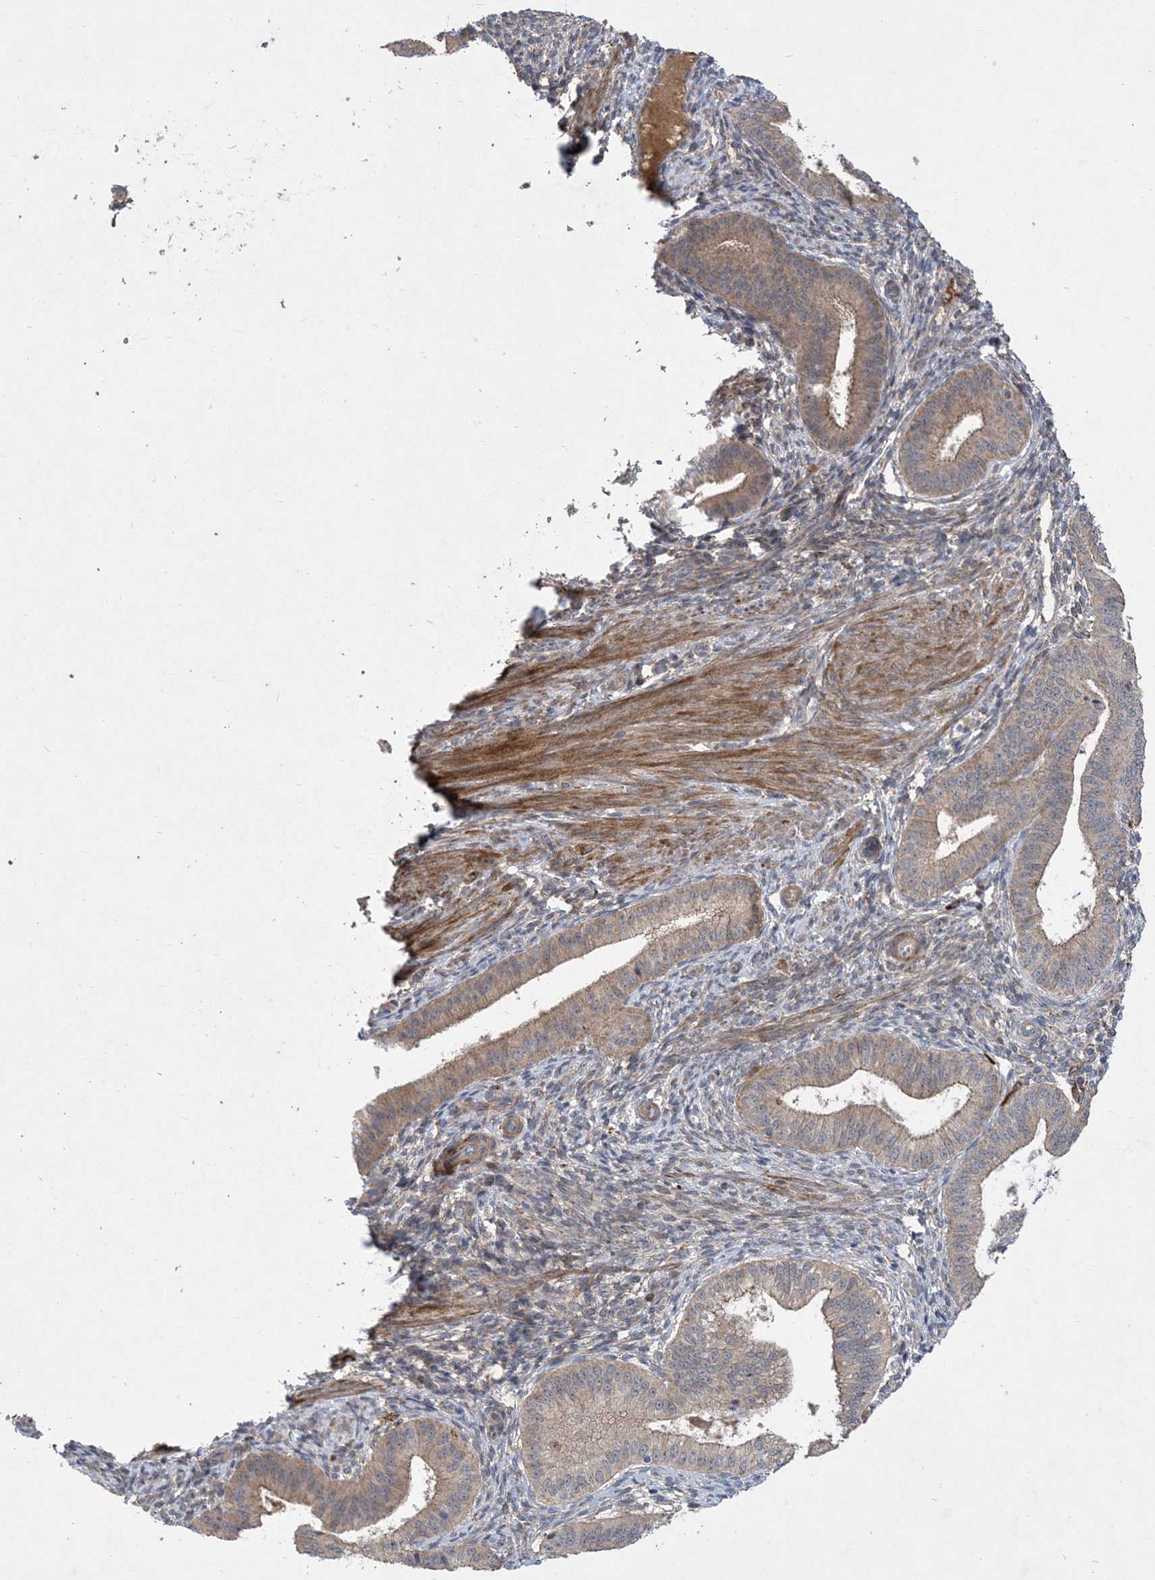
{"staining": {"intensity": "weak", "quantity": "<25%", "location": "cytoplasmic/membranous"}, "tissue": "endometrium", "cell_type": "Cells in endometrial stroma", "image_type": "normal", "snomed": [{"axis": "morphology", "description": "Normal tissue, NOS"}, {"axis": "topography", "description": "Endometrium"}], "caption": "Human endometrium stained for a protein using immunohistochemistry displays no staining in cells in endometrial stroma.", "gene": "MASP2", "patient": {"sex": "female", "age": 39}}